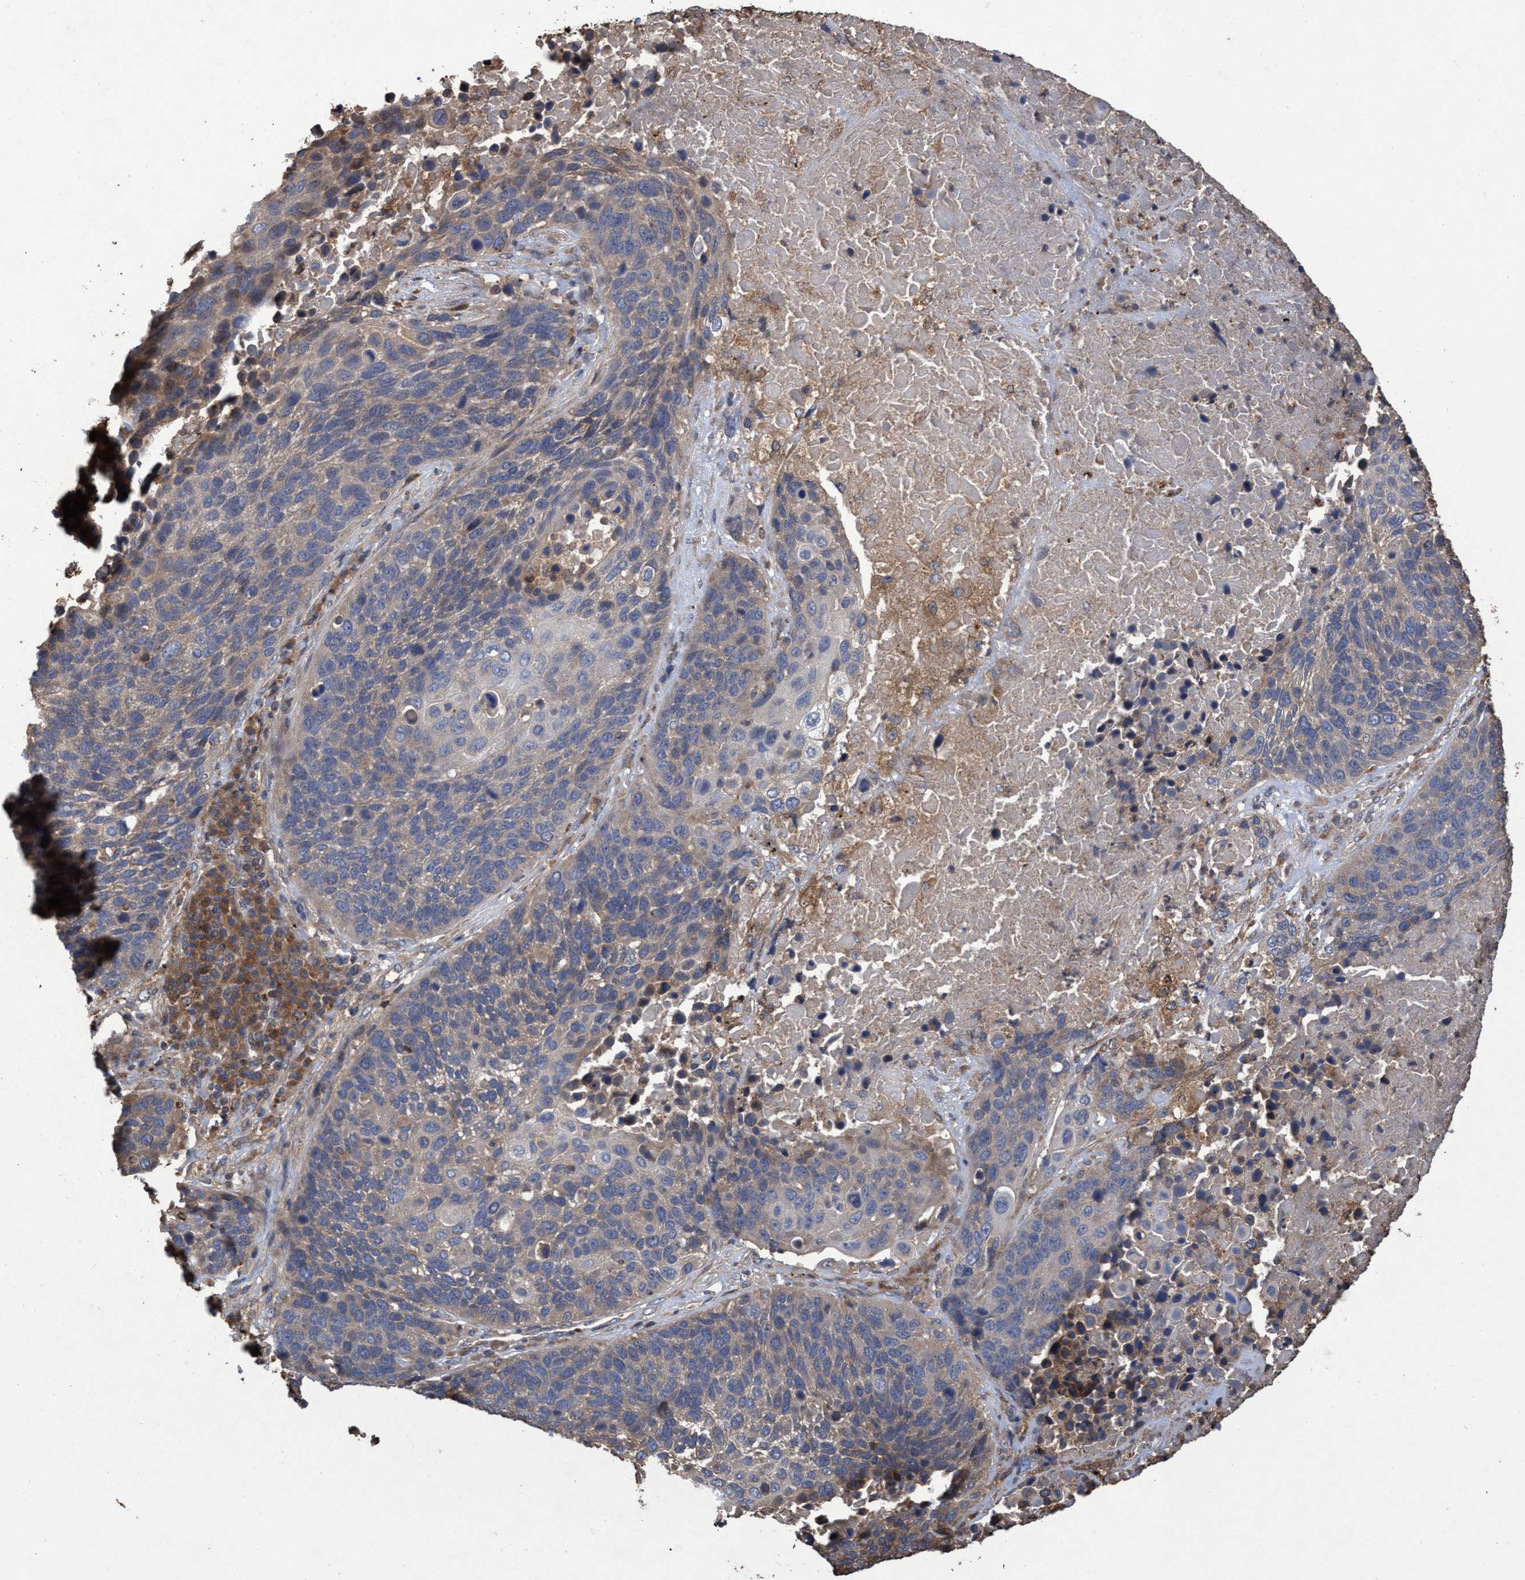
{"staining": {"intensity": "weak", "quantity": "<25%", "location": "cytoplasmic/membranous"}, "tissue": "lung cancer", "cell_type": "Tumor cells", "image_type": "cancer", "snomed": [{"axis": "morphology", "description": "Squamous cell carcinoma, NOS"}, {"axis": "topography", "description": "Lung"}], "caption": "A micrograph of squamous cell carcinoma (lung) stained for a protein exhibits no brown staining in tumor cells.", "gene": "CHMP6", "patient": {"sex": "male", "age": 66}}